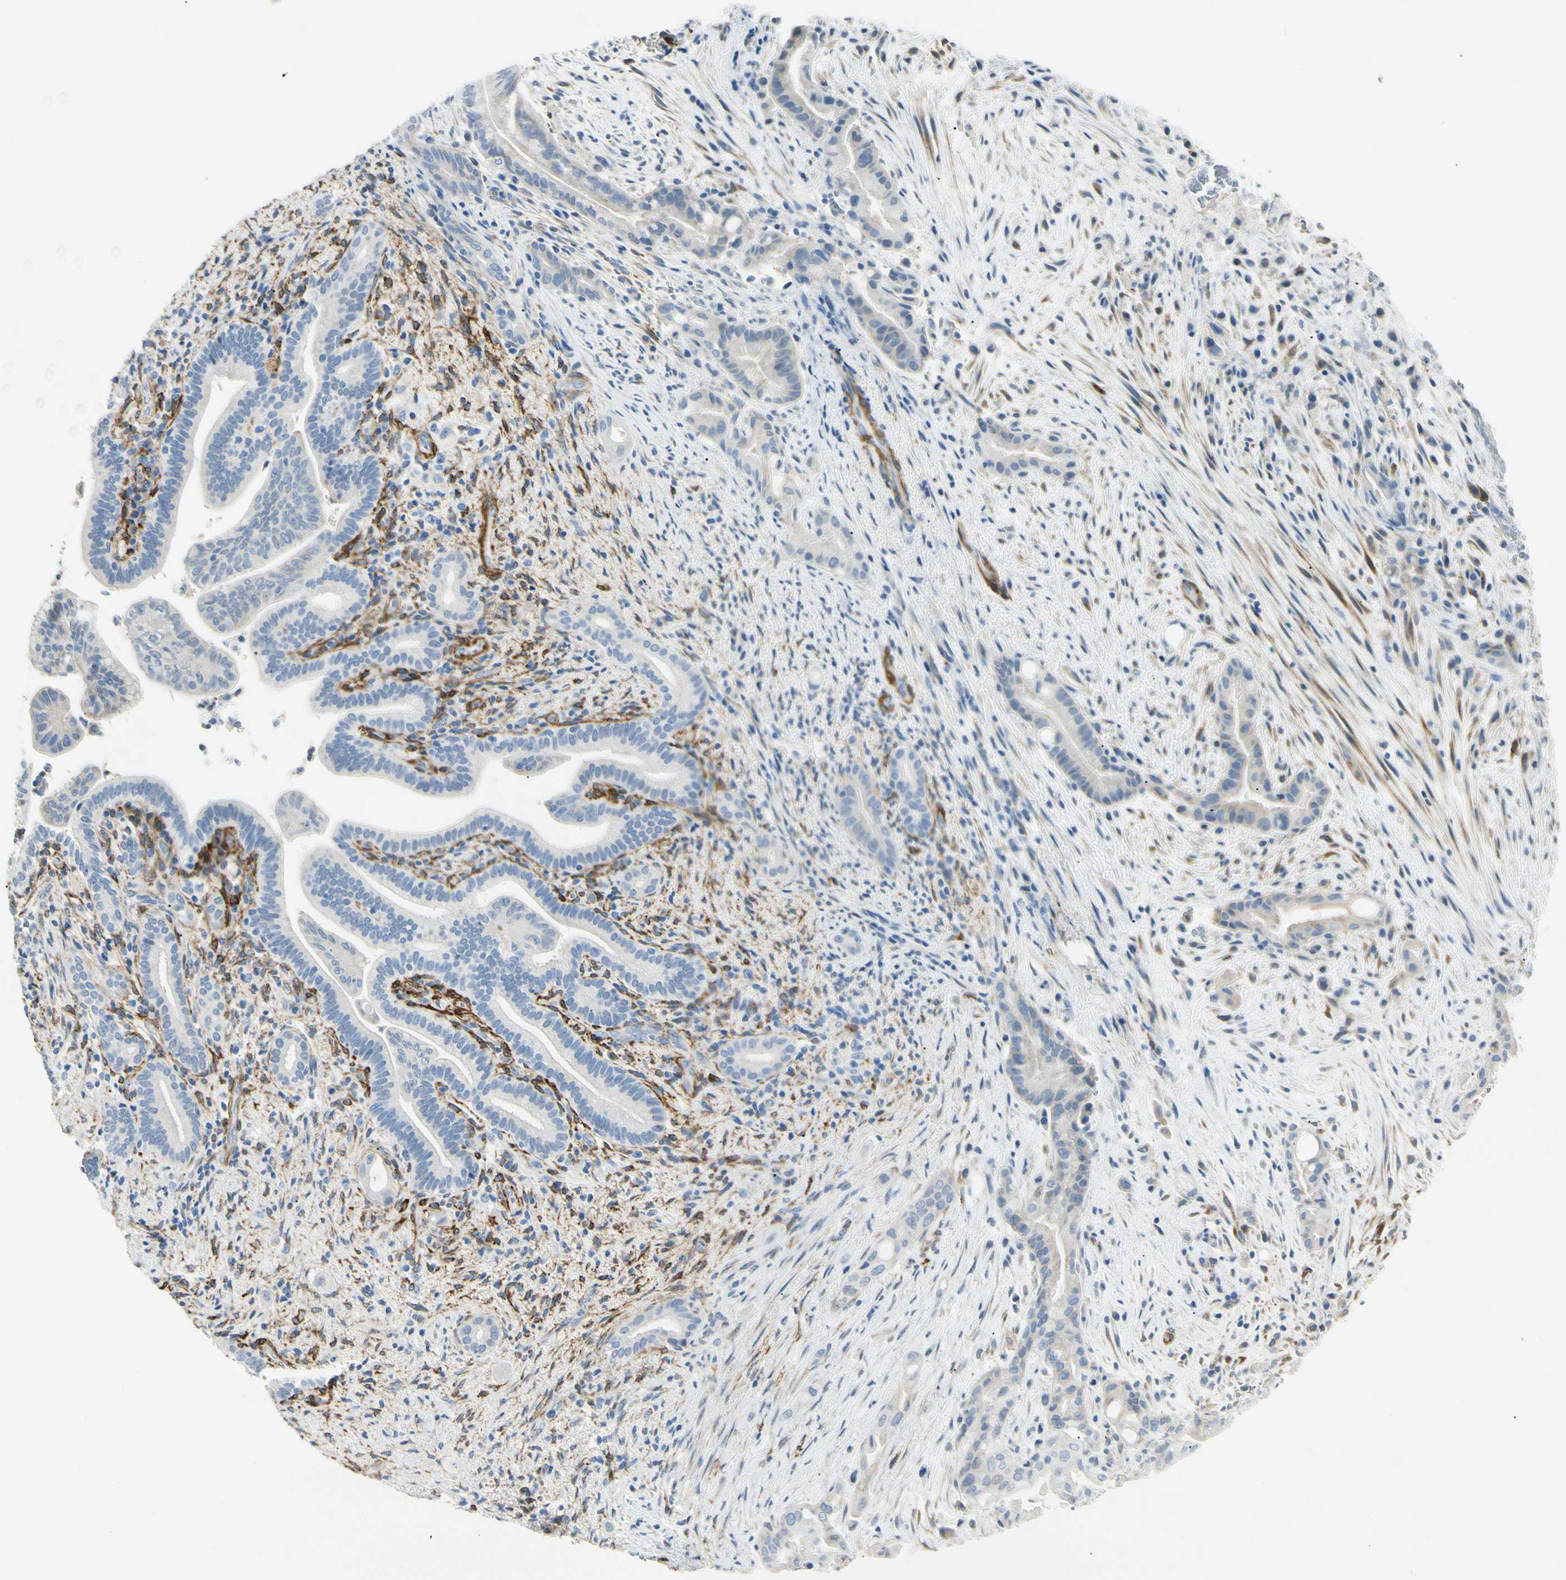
{"staining": {"intensity": "negative", "quantity": "none", "location": "none"}, "tissue": "liver cancer", "cell_type": "Tumor cells", "image_type": "cancer", "snomed": [{"axis": "morphology", "description": "Cholangiocarcinoma"}, {"axis": "topography", "description": "Liver"}], "caption": "Tumor cells are negative for brown protein staining in cholangiocarcinoma (liver).", "gene": "AMPH", "patient": {"sex": "female", "age": 68}}